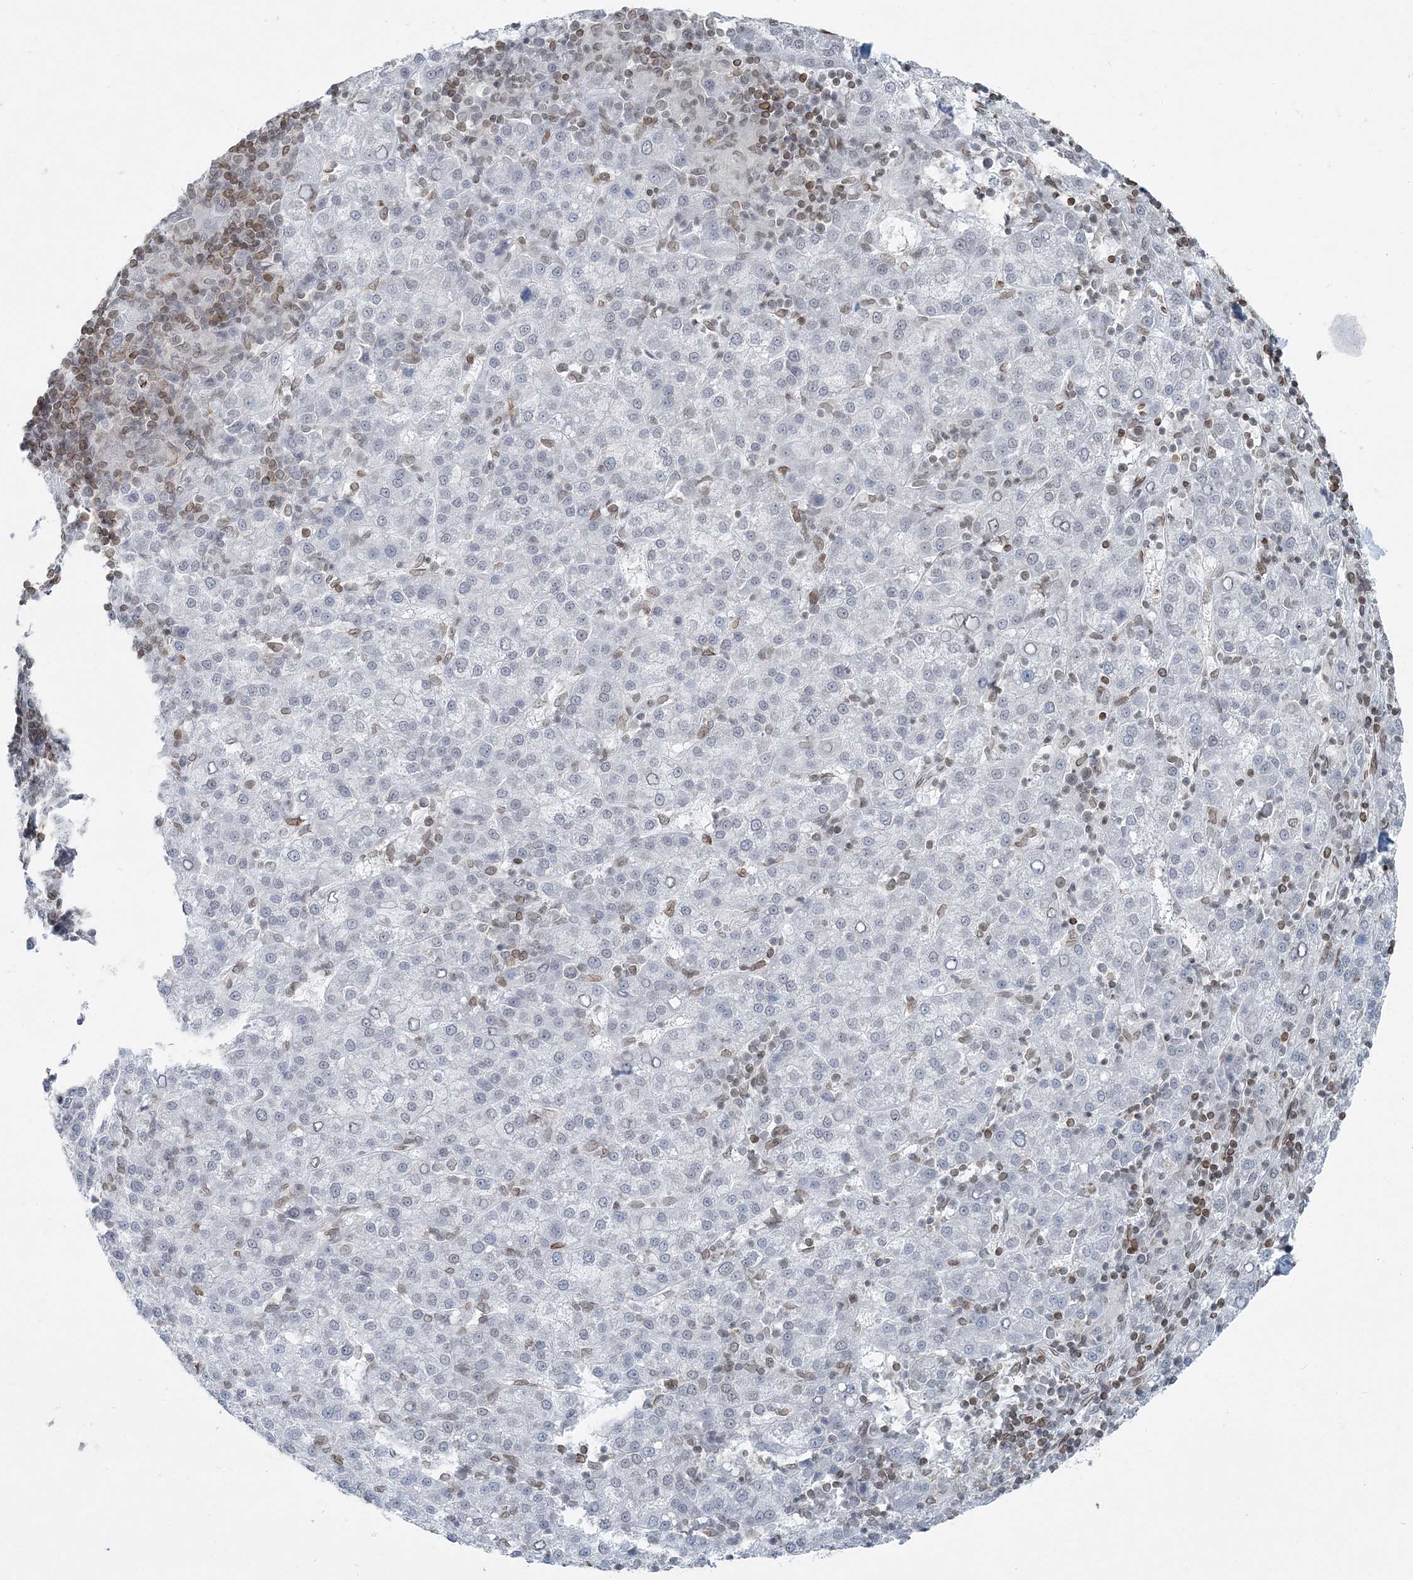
{"staining": {"intensity": "negative", "quantity": "none", "location": "none"}, "tissue": "liver cancer", "cell_type": "Tumor cells", "image_type": "cancer", "snomed": [{"axis": "morphology", "description": "Carcinoma, Hepatocellular, NOS"}, {"axis": "topography", "description": "Liver"}], "caption": "IHC image of neoplastic tissue: human liver hepatocellular carcinoma stained with DAB (3,3'-diaminobenzidine) demonstrates no significant protein positivity in tumor cells.", "gene": "GJD4", "patient": {"sex": "female", "age": 58}}